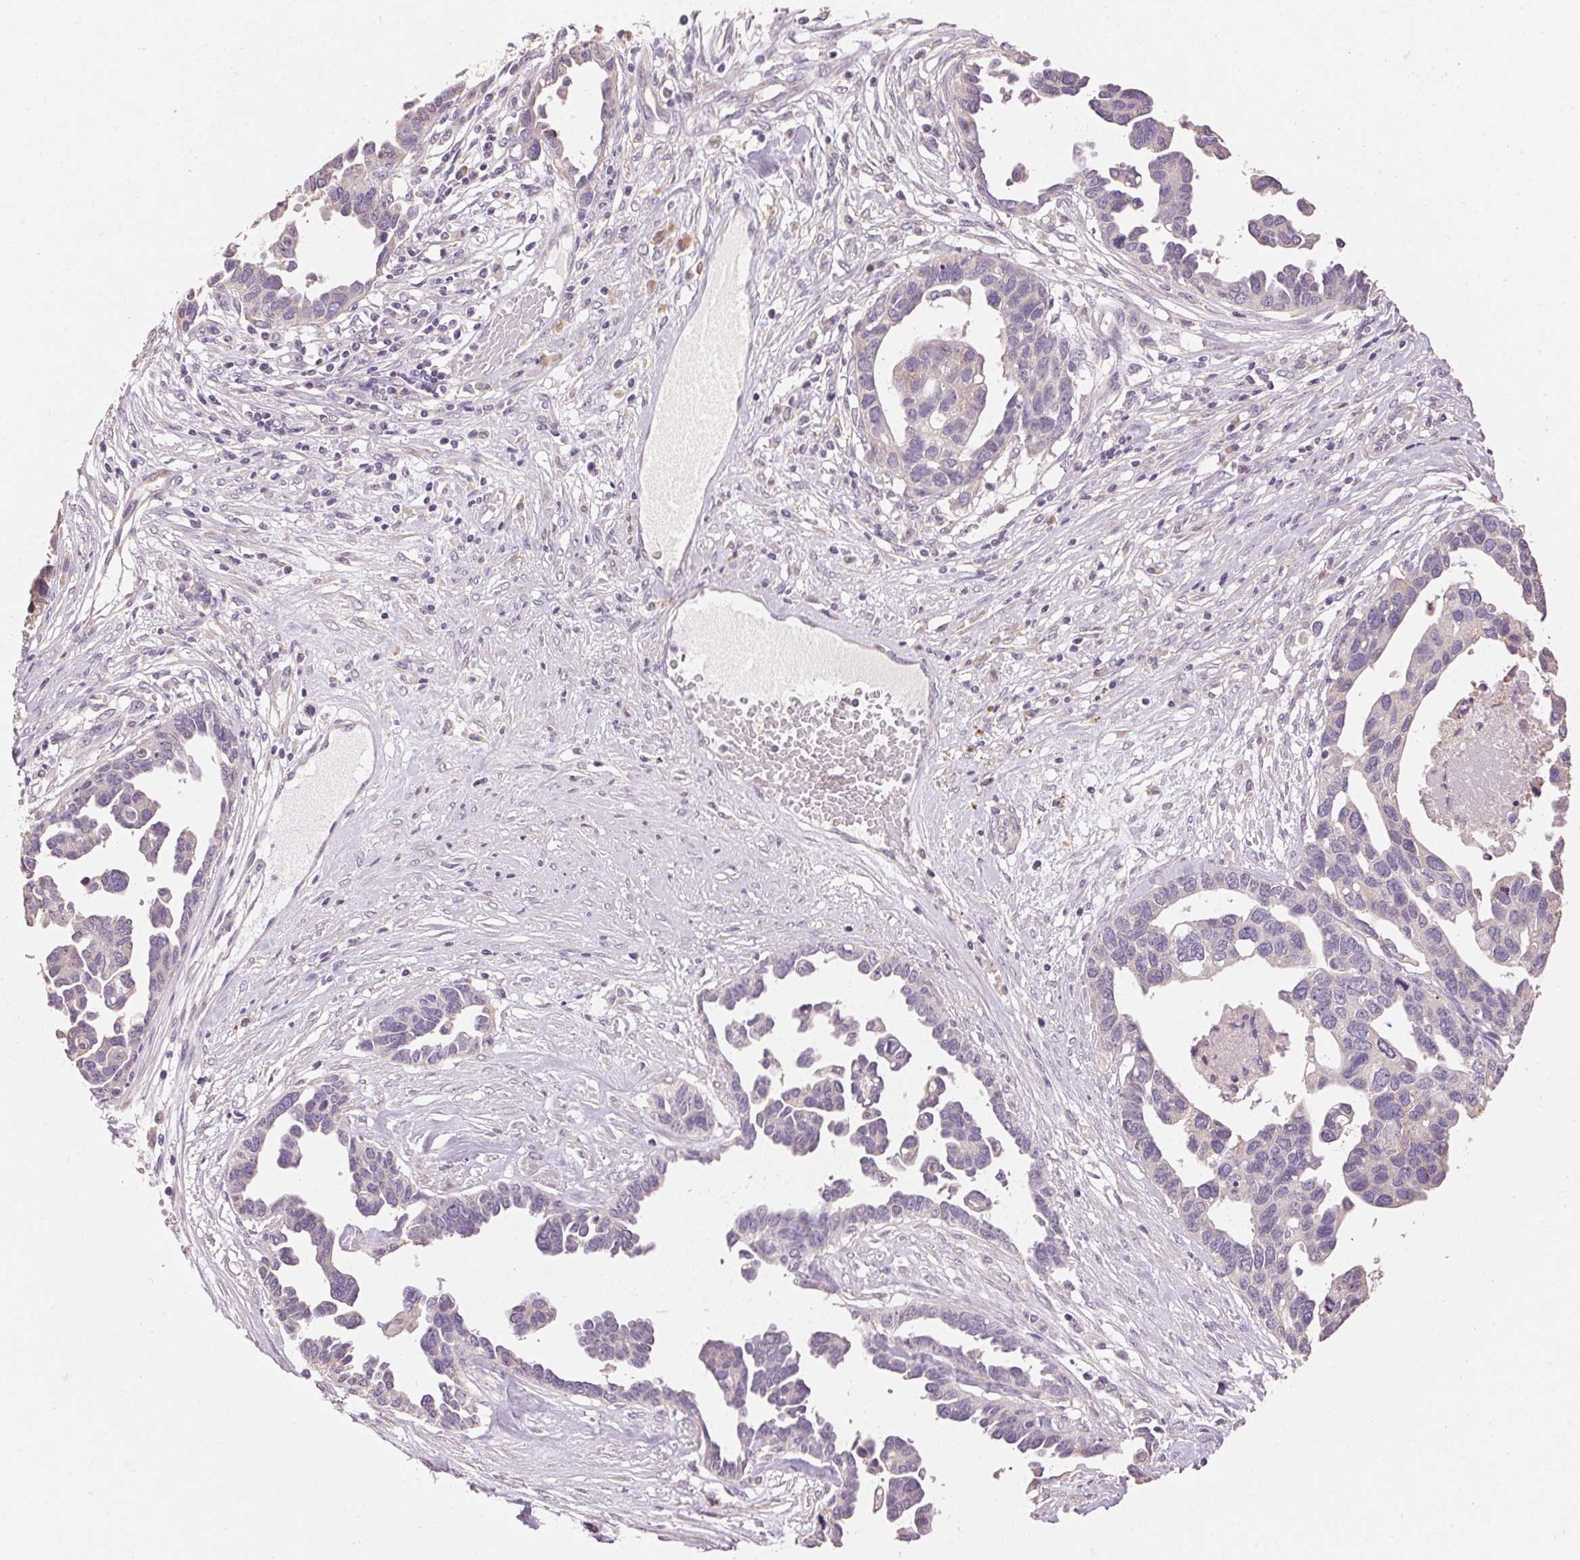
{"staining": {"intensity": "negative", "quantity": "none", "location": "none"}, "tissue": "ovarian cancer", "cell_type": "Tumor cells", "image_type": "cancer", "snomed": [{"axis": "morphology", "description": "Cystadenocarcinoma, serous, NOS"}, {"axis": "topography", "description": "Ovary"}], "caption": "Immunohistochemistry image of ovarian cancer stained for a protein (brown), which displays no positivity in tumor cells.", "gene": "LYZL6", "patient": {"sex": "female", "age": 54}}